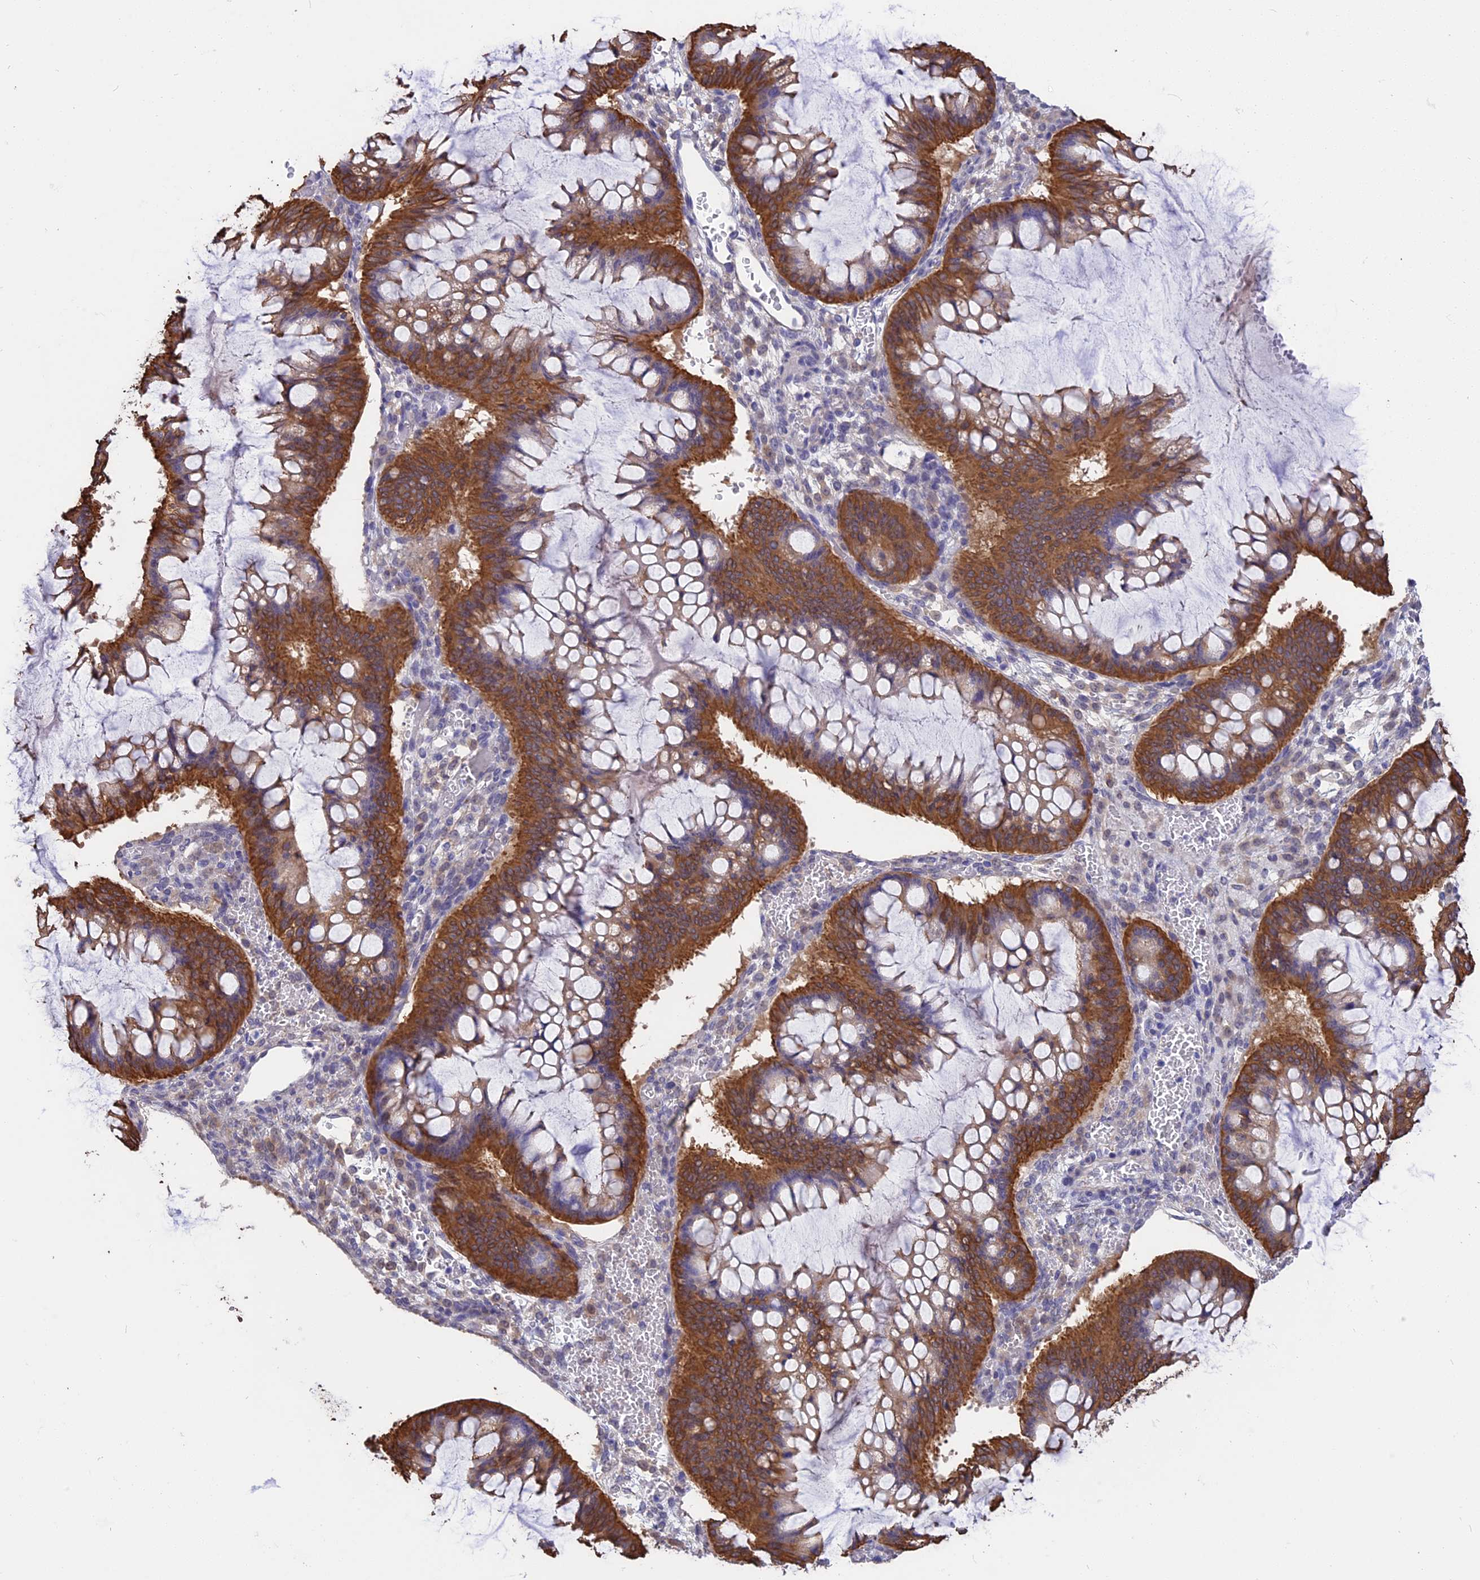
{"staining": {"intensity": "strong", "quantity": ">75%", "location": "cytoplasmic/membranous"}, "tissue": "ovarian cancer", "cell_type": "Tumor cells", "image_type": "cancer", "snomed": [{"axis": "morphology", "description": "Cystadenocarcinoma, mucinous, NOS"}, {"axis": "topography", "description": "Ovary"}], "caption": "Protein analysis of mucinous cystadenocarcinoma (ovarian) tissue shows strong cytoplasmic/membranous expression in about >75% of tumor cells.", "gene": "STUB1", "patient": {"sex": "female", "age": 73}}